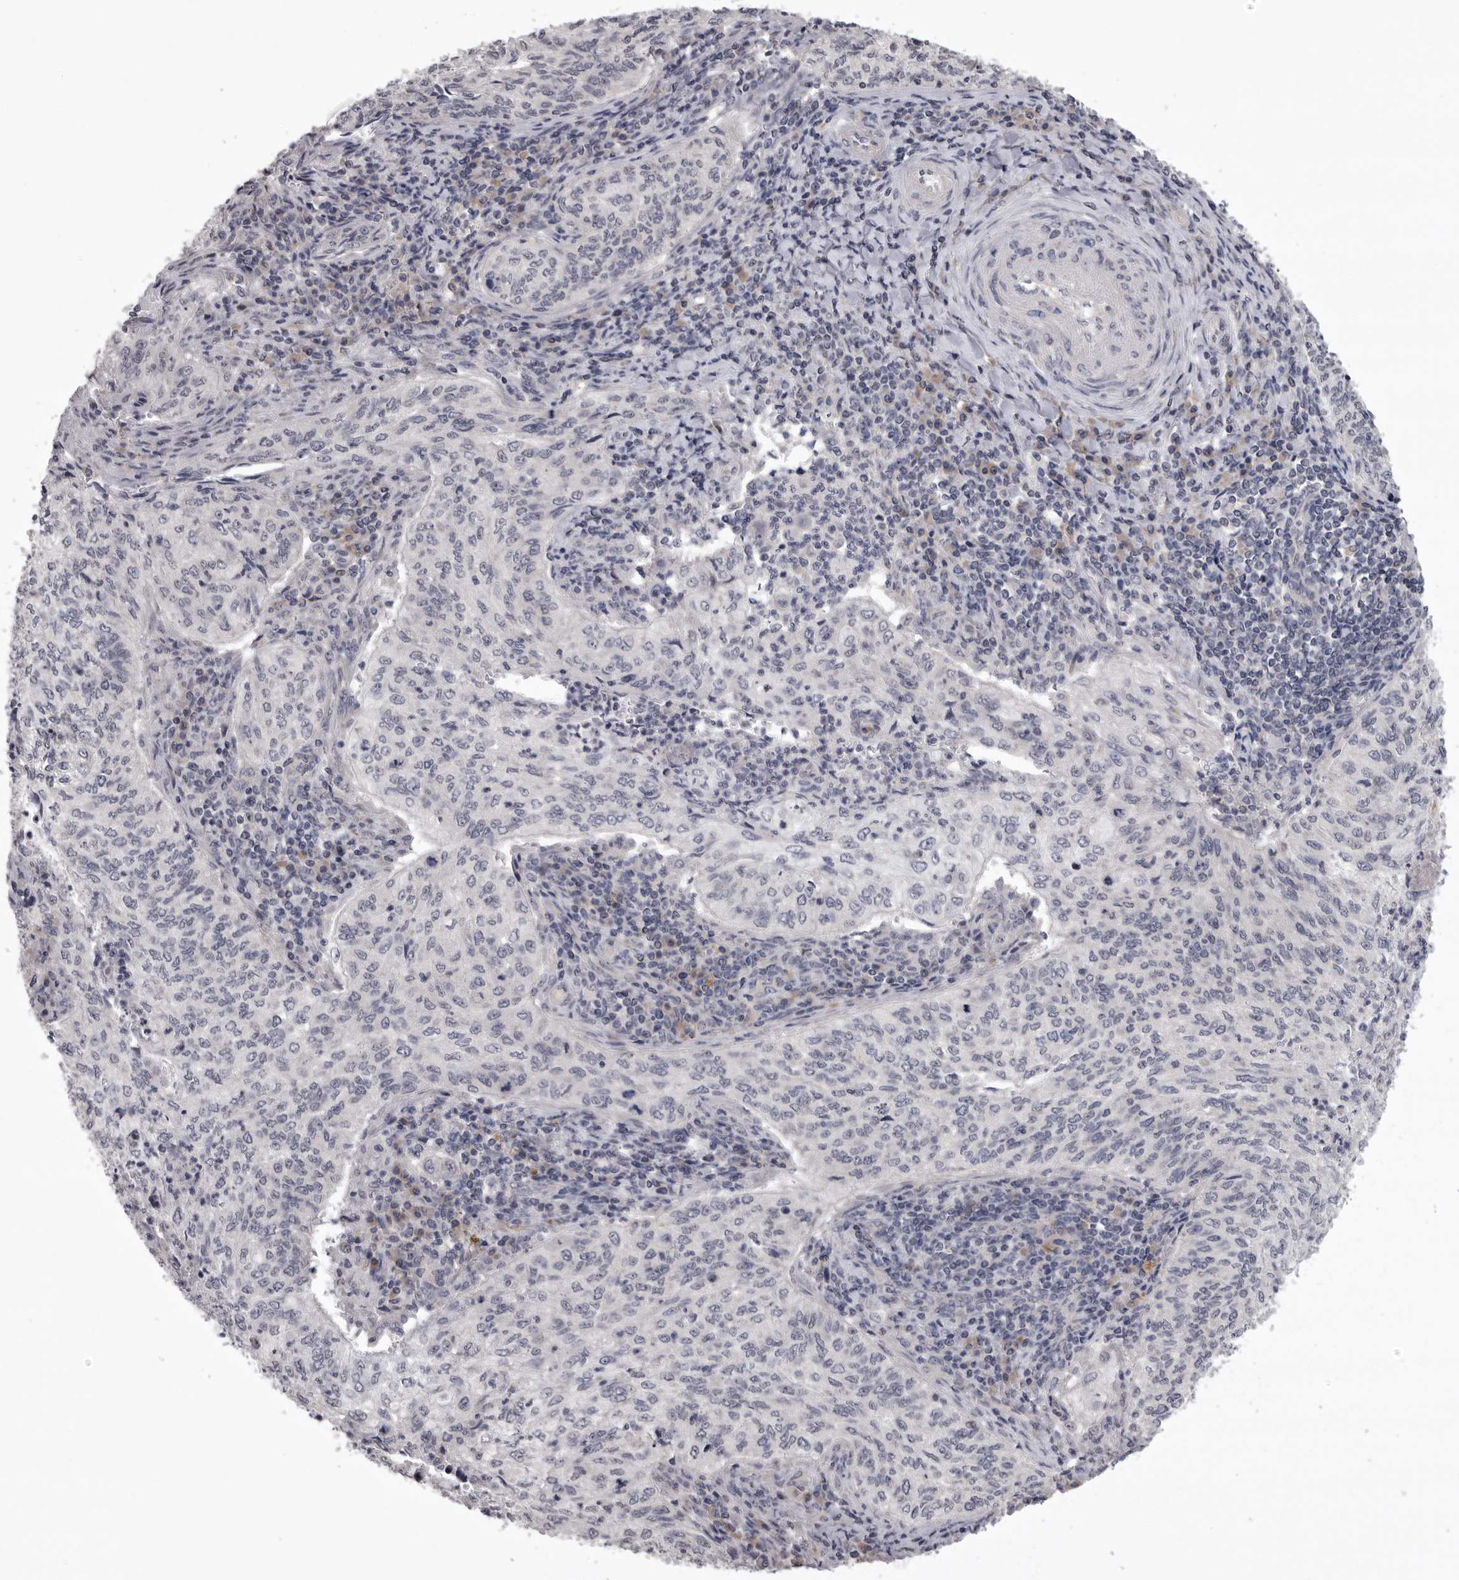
{"staining": {"intensity": "negative", "quantity": "none", "location": "none"}, "tissue": "cervical cancer", "cell_type": "Tumor cells", "image_type": "cancer", "snomed": [{"axis": "morphology", "description": "Squamous cell carcinoma, NOS"}, {"axis": "topography", "description": "Cervix"}], "caption": "Protein analysis of cervical cancer (squamous cell carcinoma) exhibits no significant expression in tumor cells.", "gene": "C1orf109", "patient": {"sex": "female", "age": 30}}